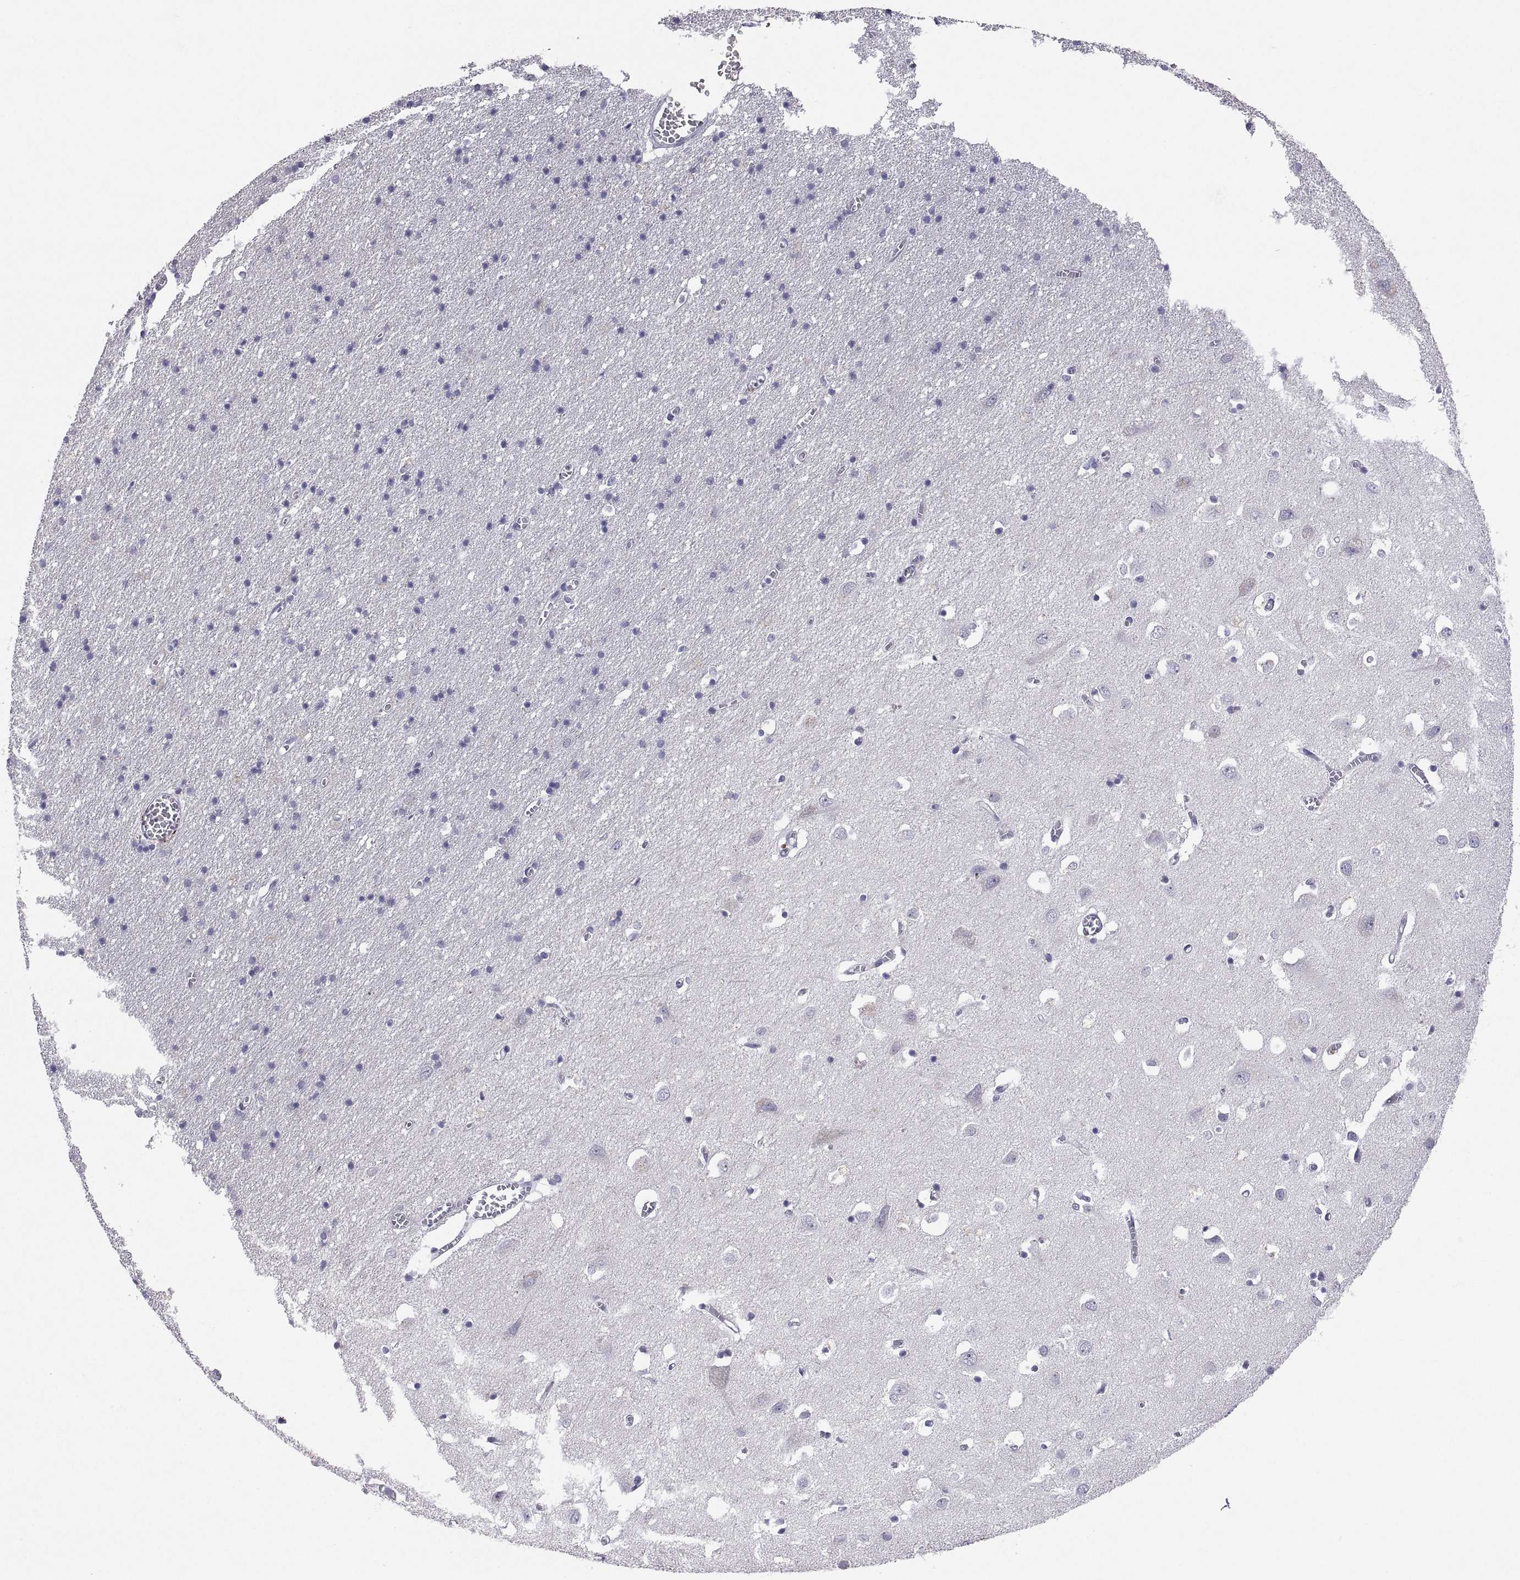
{"staining": {"intensity": "negative", "quantity": "none", "location": "none"}, "tissue": "cerebral cortex", "cell_type": "Endothelial cells", "image_type": "normal", "snomed": [{"axis": "morphology", "description": "Normal tissue, NOS"}, {"axis": "topography", "description": "Cerebral cortex"}], "caption": "A micrograph of human cerebral cortex is negative for staining in endothelial cells. (Immunohistochemistry (ihc), brightfield microscopy, high magnification).", "gene": "MS4A1", "patient": {"sex": "male", "age": 70}}